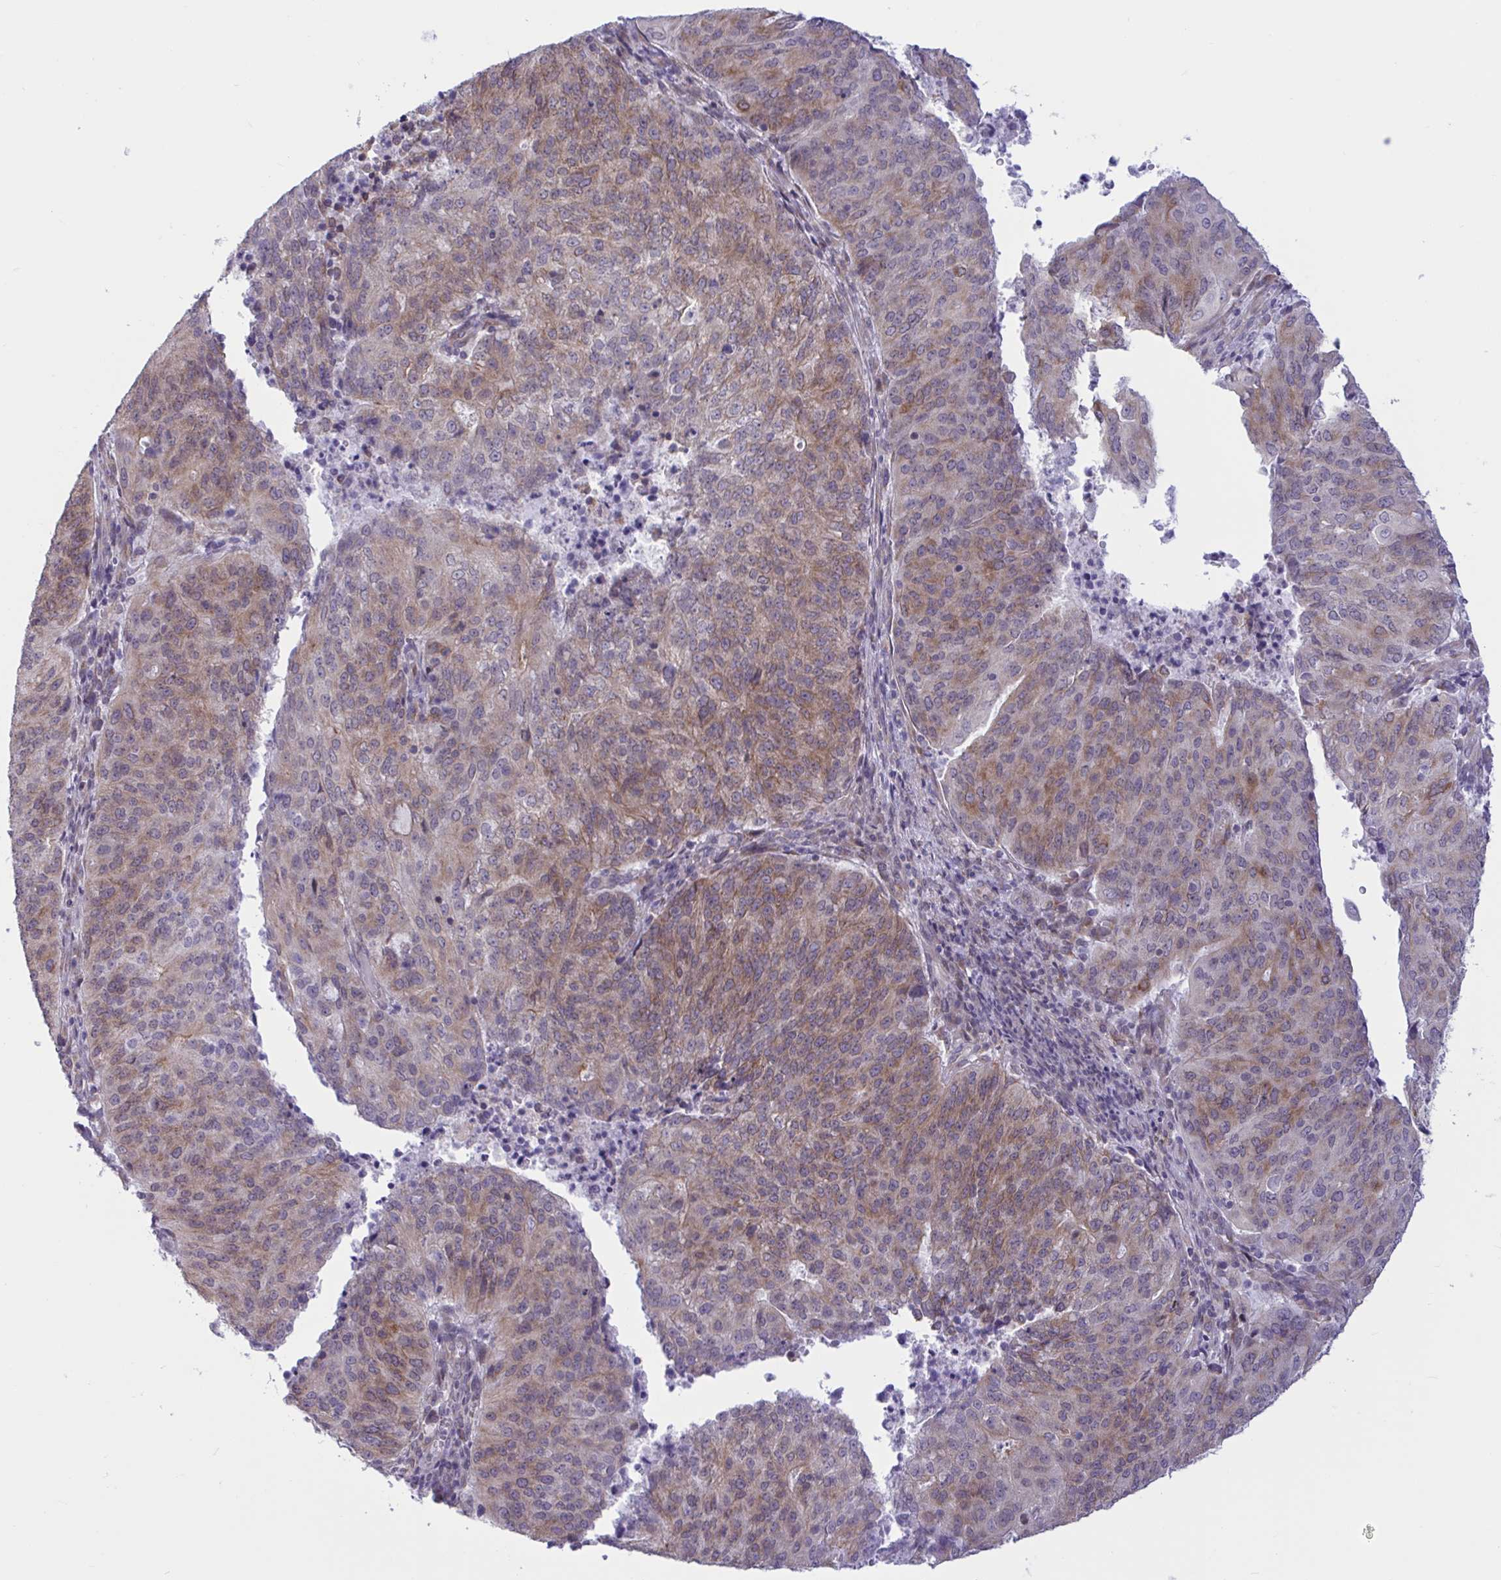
{"staining": {"intensity": "moderate", "quantity": ">75%", "location": "cytoplasmic/membranous"}, "tissue": "endometrial cancer", "cell_type": "Tumor cells", "image_type": "cancer", "snomed": [{"axis": "morphology", "description": "Adenocarcinoma, NOS"}, {"axis": "topography", "description": "Endometrium"}], "caption": "Immunohistochemical staining of endometrial cancer displays medium levels of moderate cytoplasmic/membranous protein expression in approximately >75% of tumor cells.", "gene": "CAMLG", "patient": {"sex": "female", "age": 82}}